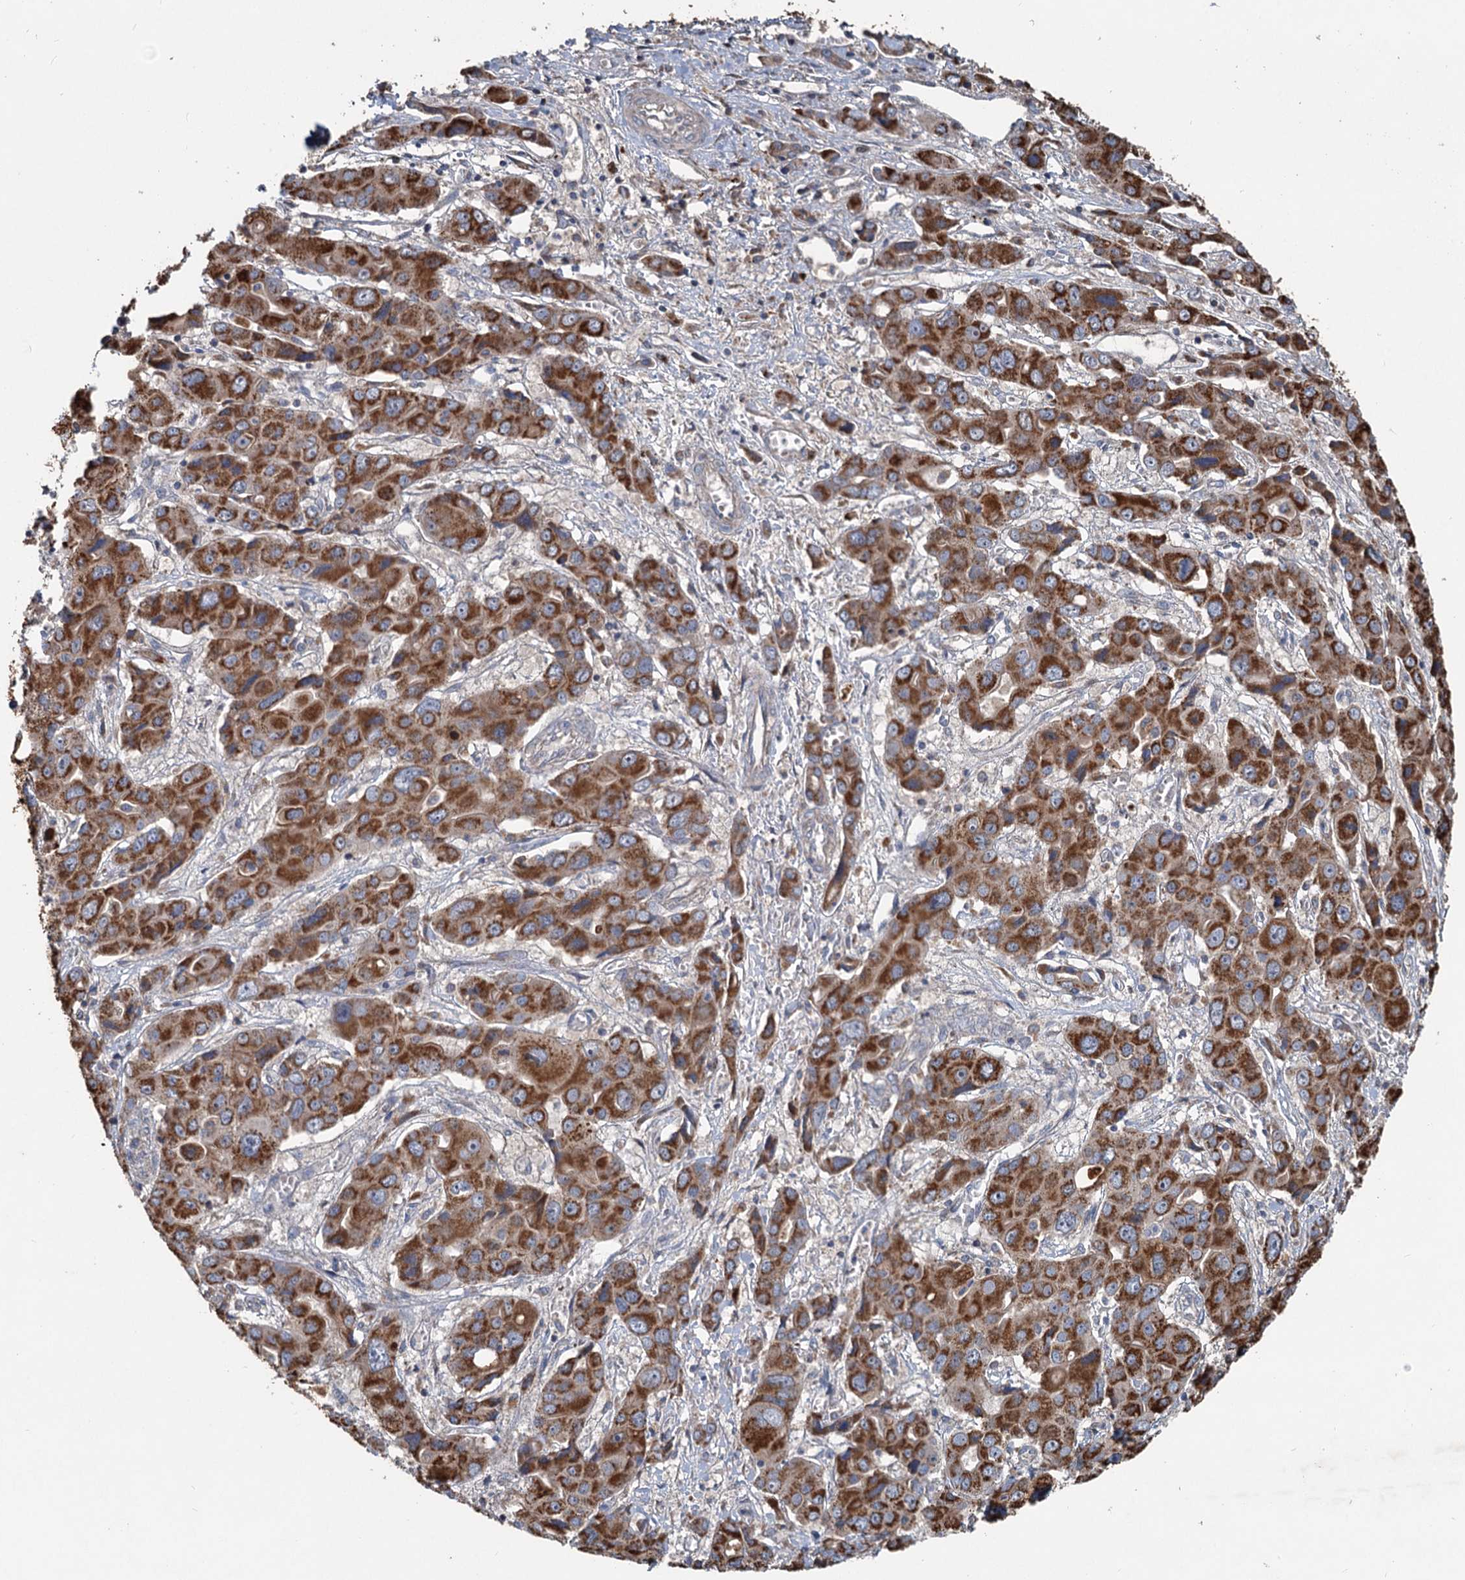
{"staining": {"intensity": "strong", "quantity": ">75%", "location": "cytoplasmic/membranous"}, "tissue": "liver cancer", "cell_type": "Tumor cells", "image_type": "cancer", "snomed": [{"axis": "morphology", "description": "Cholangiocarcinoma"}, {"axis": "topography", "description": "Liver"}], "caption": "Human liver cancer stained for a protein (brown) displays strong cytoplasmic/membranous positive staining in approximately >75% of tumor cells.", "gene": "OTUB1", "patient": {"sex": "male", "age": 67}}